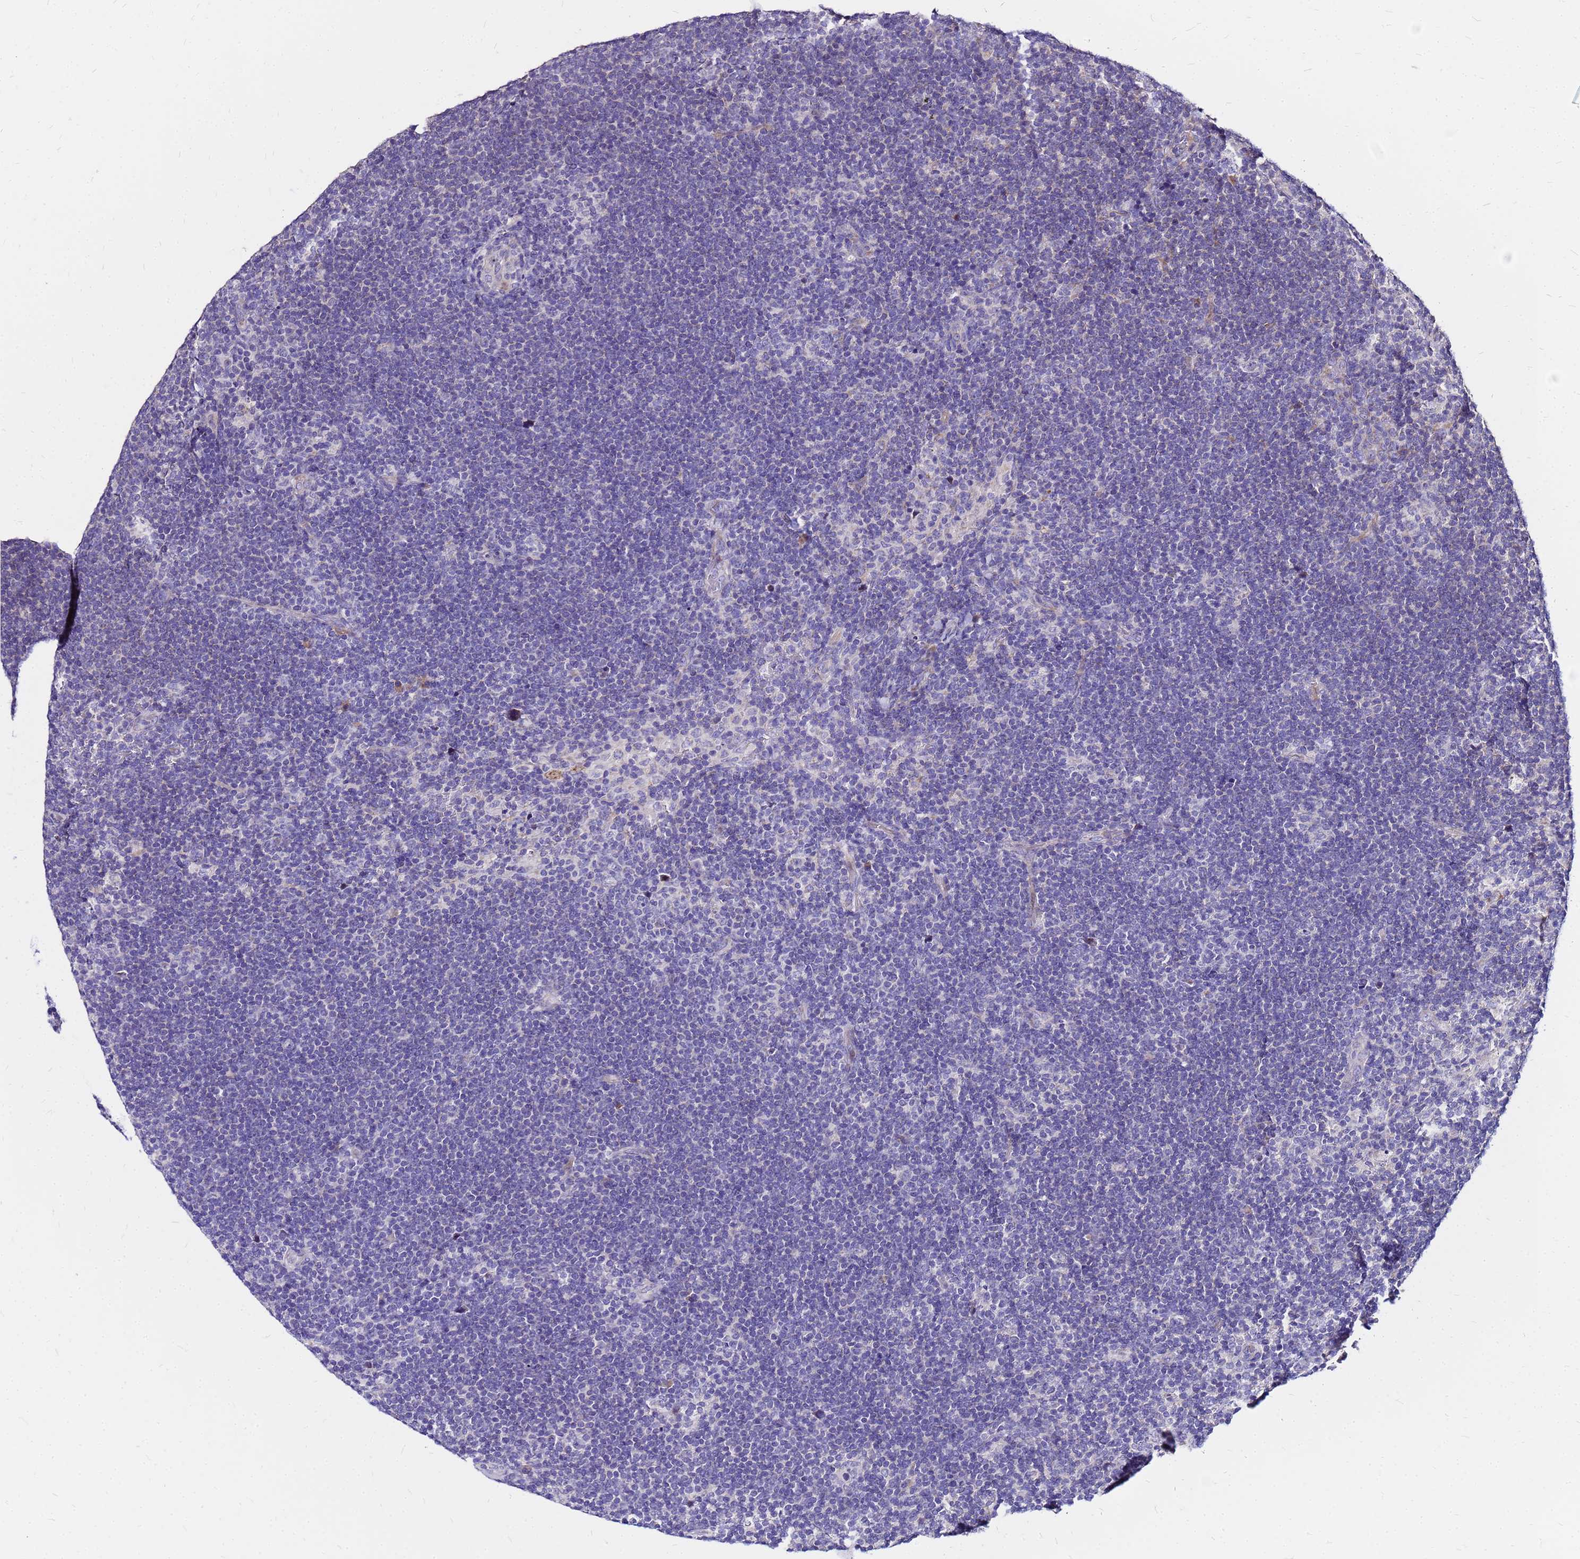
{"staining": {"intensity": "negative", "quantity": "none", "location": "none"}, "tissue": "lymphoma", "cell_type": "Tumor cells", "image_type": "cancer", "snomed": [{"axis": "morphology", "description": "Hodgkin's disease, NOS"}, {"axis": "topography", "description": "Lymph node"}], "caption": "Histopathology image shows no significant protein expression in tumor cells of lymphoma.", "gene": "ARHGEF5", "patient": {"sex": "female", "age": 57}}